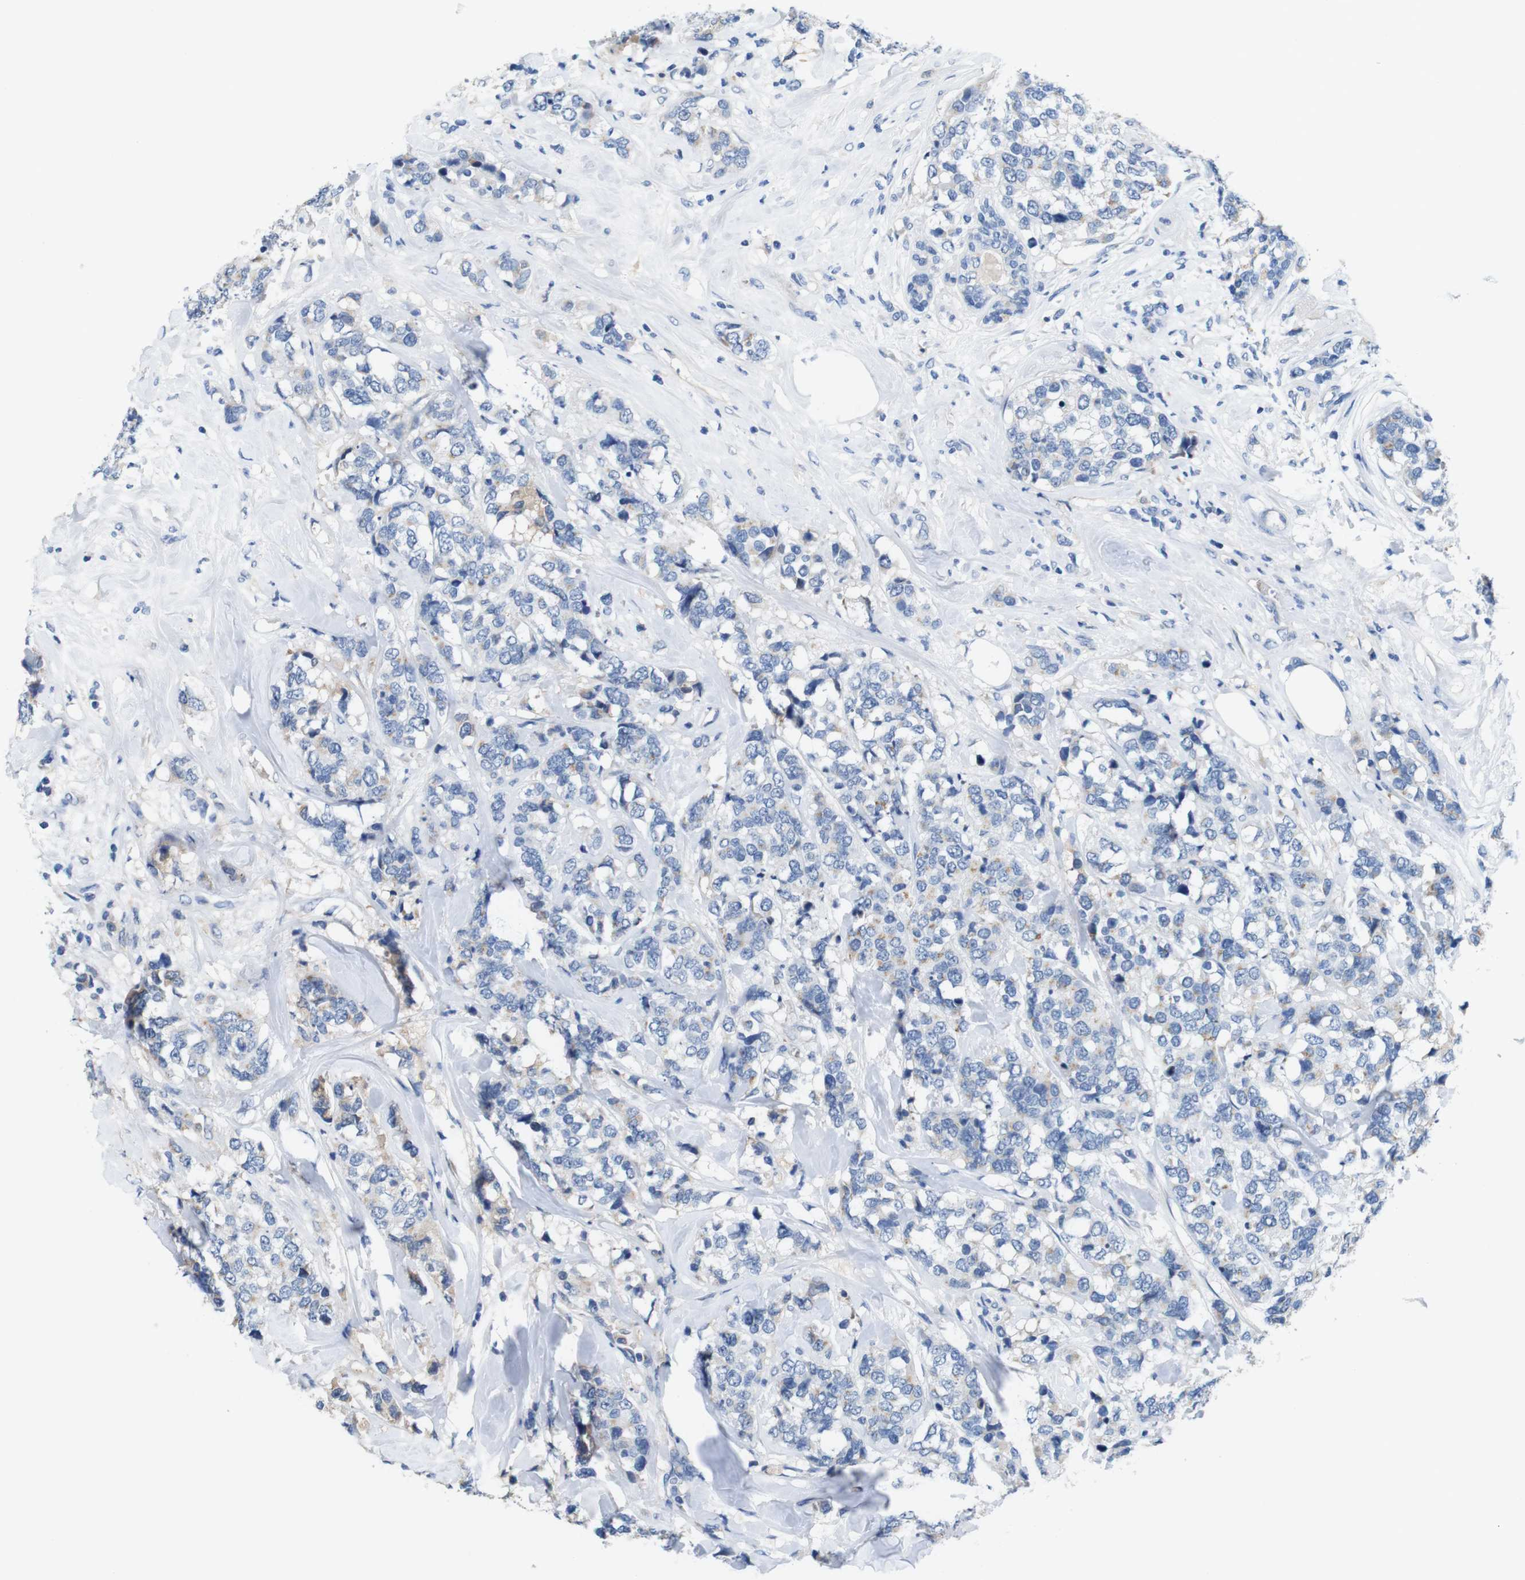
{"staining": {"intensity": "weak", "quantity": "<25%", "location": "cytoplasmic/membranous"}, "tissue": "breast cancer", "cell_type": "Tumor cells", "image_type": "cancer", "snomed": [{"axis": "morphology", "description": "Lobular carcinoma"}, {"axis": "topography", "description": "Breast"}], "caption": "Tumor cells show no significant protein staining in breast cancer.", "gene": "C1RL", "patient": {"sex": "female", "age": 59}}